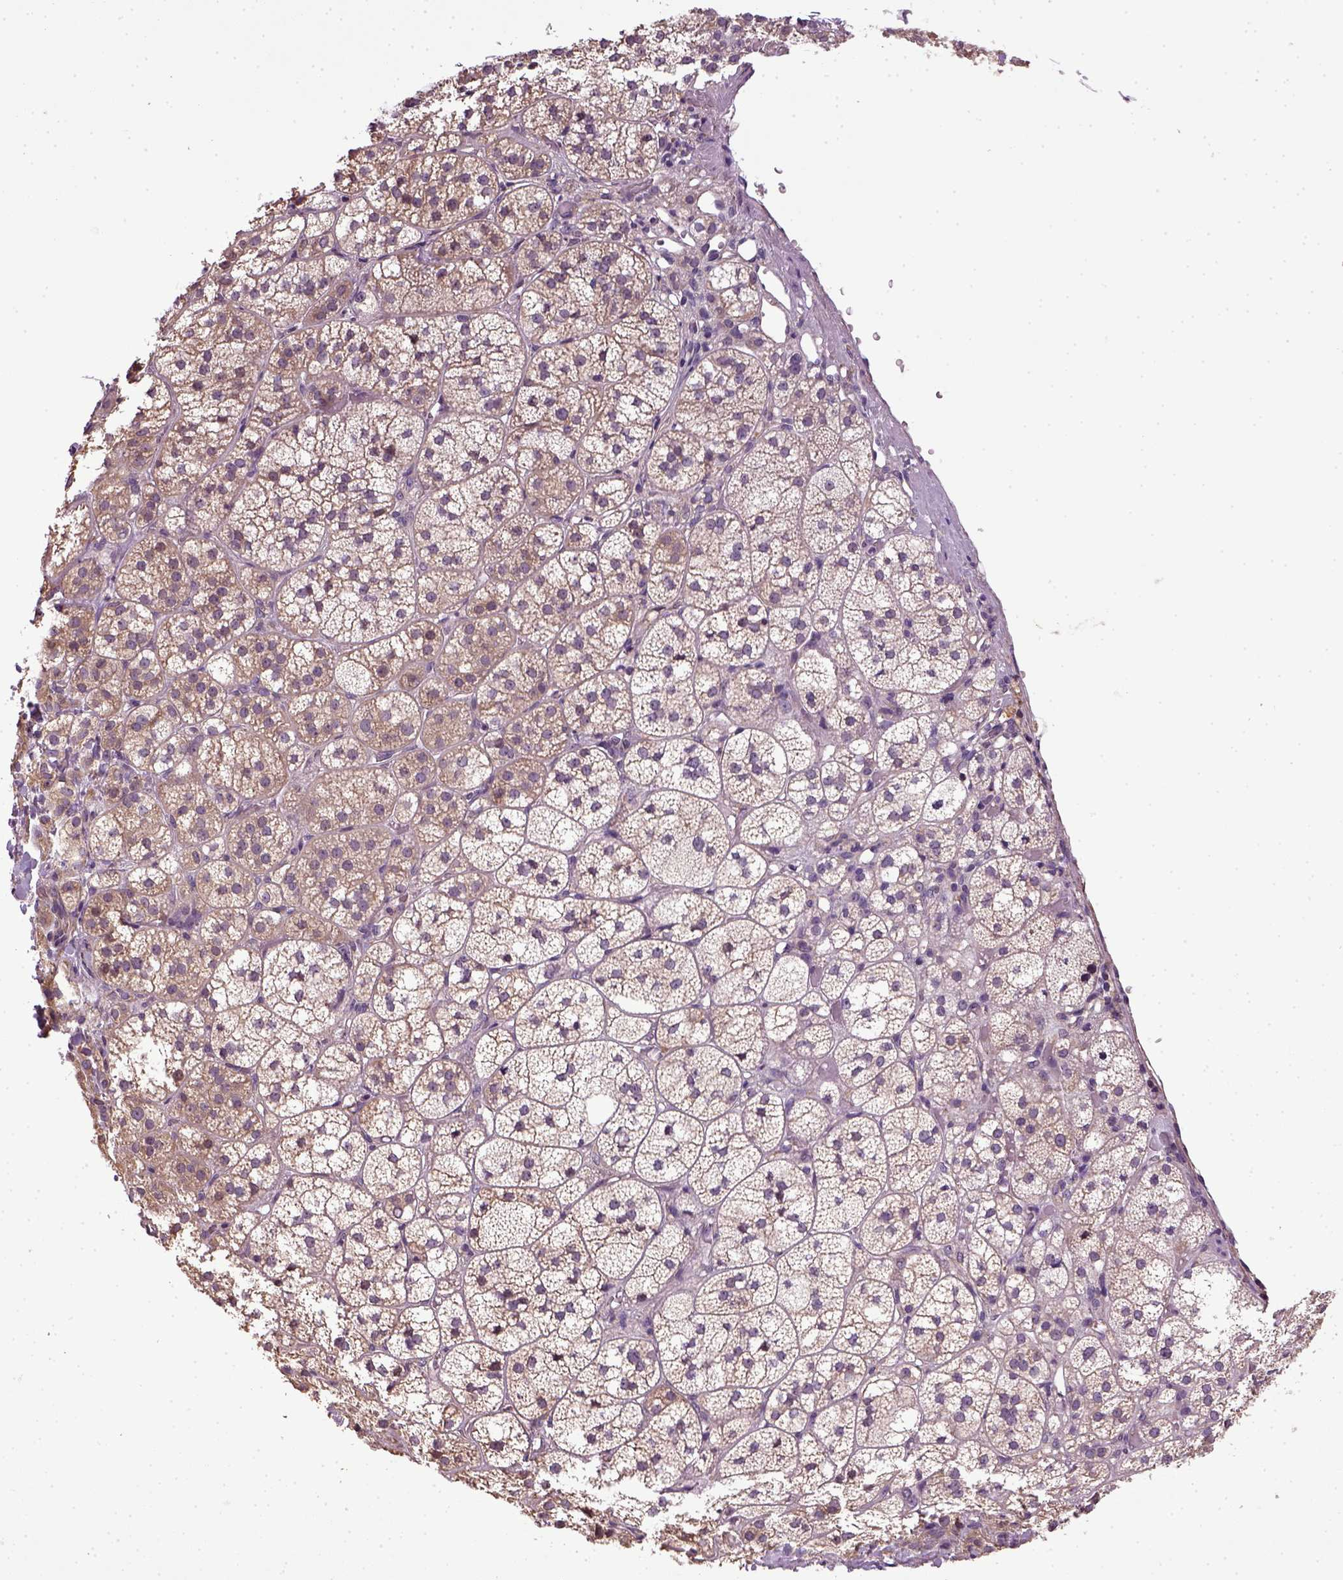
{"staining": {"intensity": "weak", "quantity": "25%-75%", "location": "cytoplasmic/membranous"}, "tissue": "adrenal gland", "cell_type": "Glandular cells", "image_type": "normal", "snomed": [{"axis": "morphology", "description": "Normal tissue, NOS"}, {"axis": "topography", "description": "Adrenal gland"}], "caption": "Protein staining of normal adrenal gland demonstrates weak cytoplasmic/membranous positivity in about 25%-75% of glandular cells.", "gene": "TPRG1", "patient": {"sex": "female", "age": 60}}